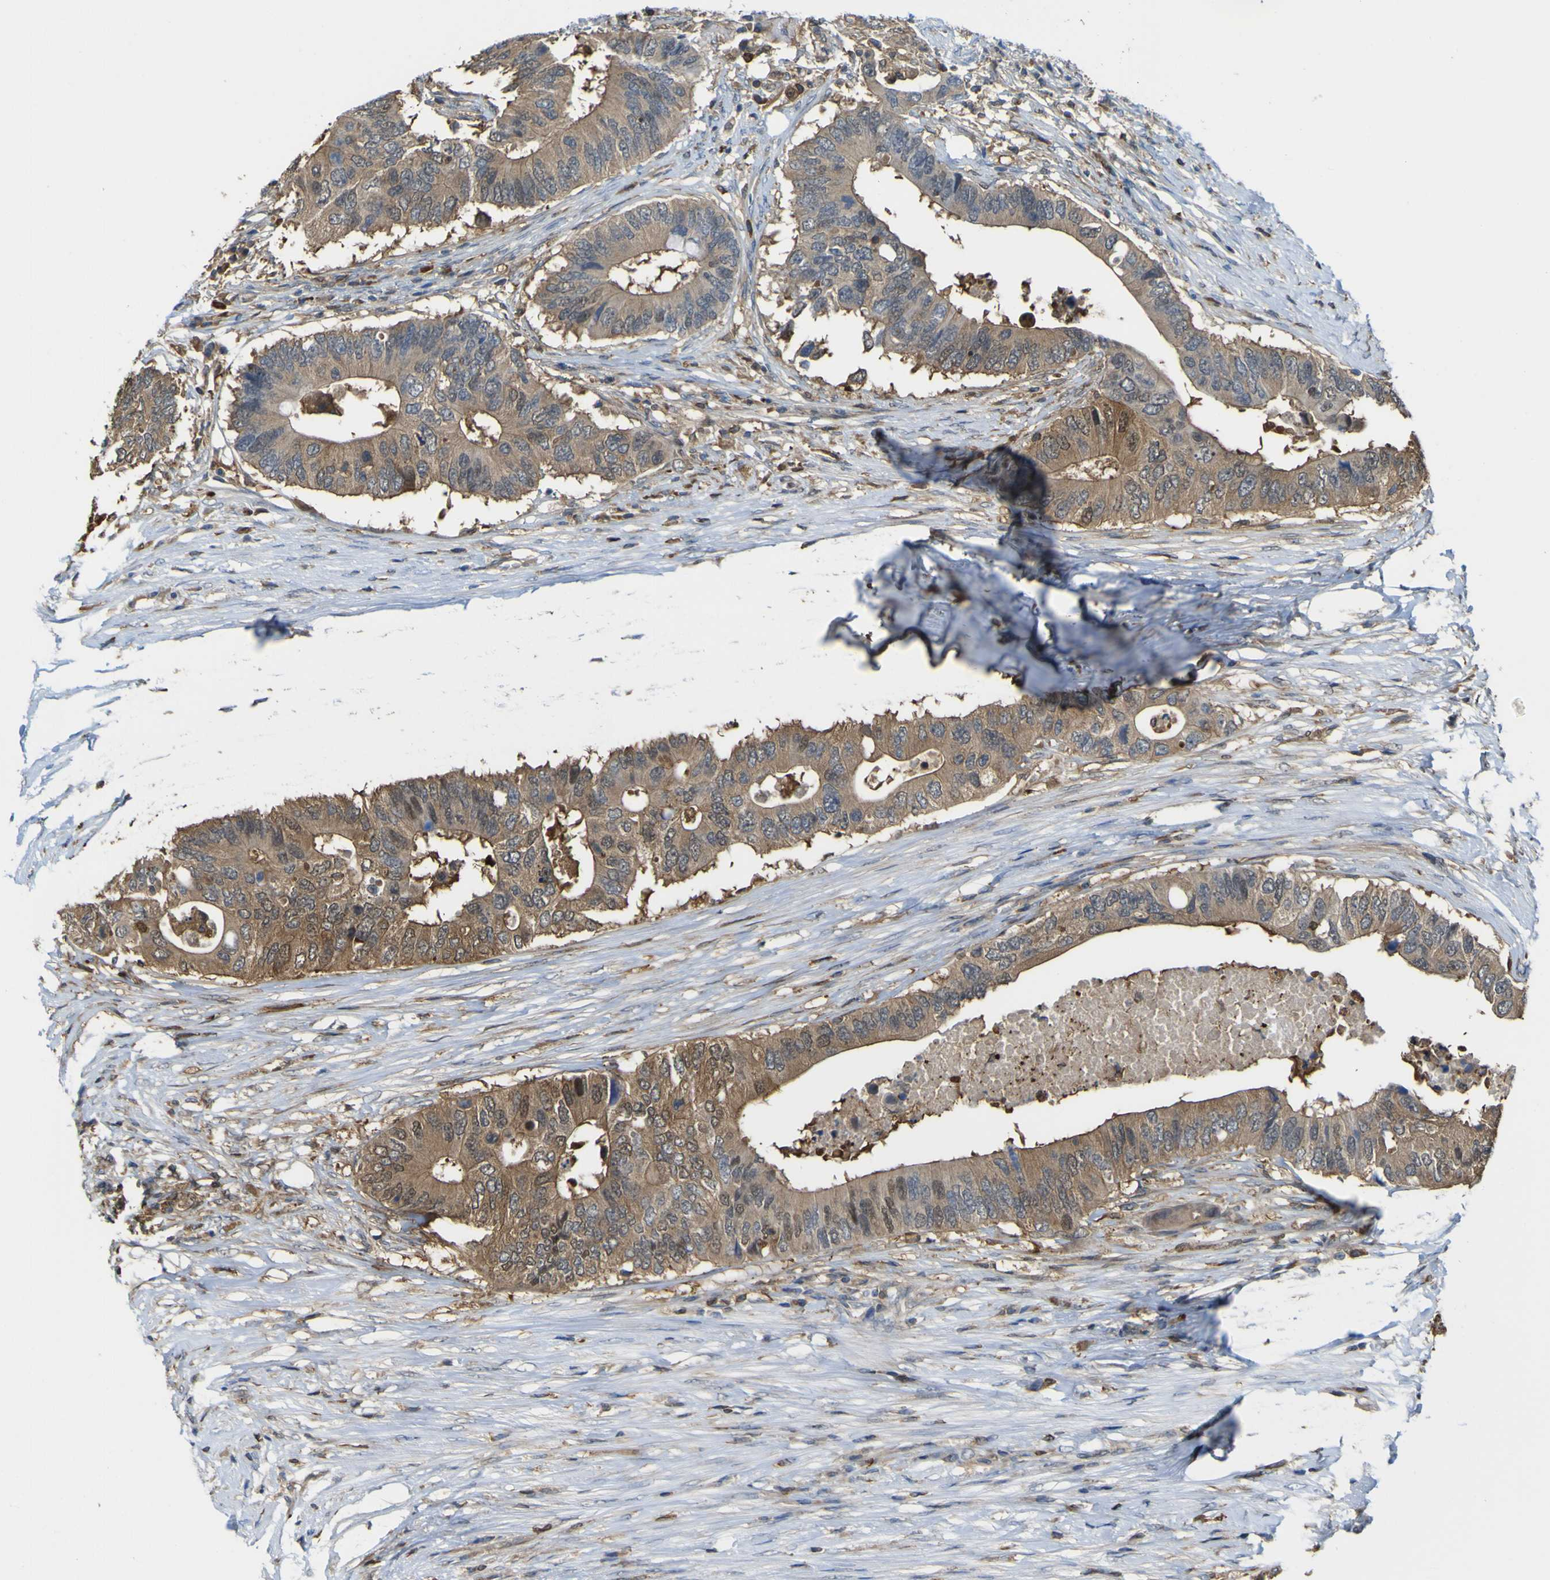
{"staining": {"intensity": "moderate", "quantity": ">75%", "location": "cytoplasmic/membranous"}, "tissue": "colorectal cancer", "cell_type": "Tumor cells", "image_type": "cancer", "snomed": [{"axis": "morphology", "description": "Adenocarcinoma, NOS"}, {"axis": "topography", "description": "Colon"}], "caption": "The photomicrograph shows staining of colorectal cancer, revealing moderate cytoplasmic/membranous protein positivity (brown color) within tumor cells.", "gene": "ABHD3", "patient": {"sex": "male", "age": 71}}